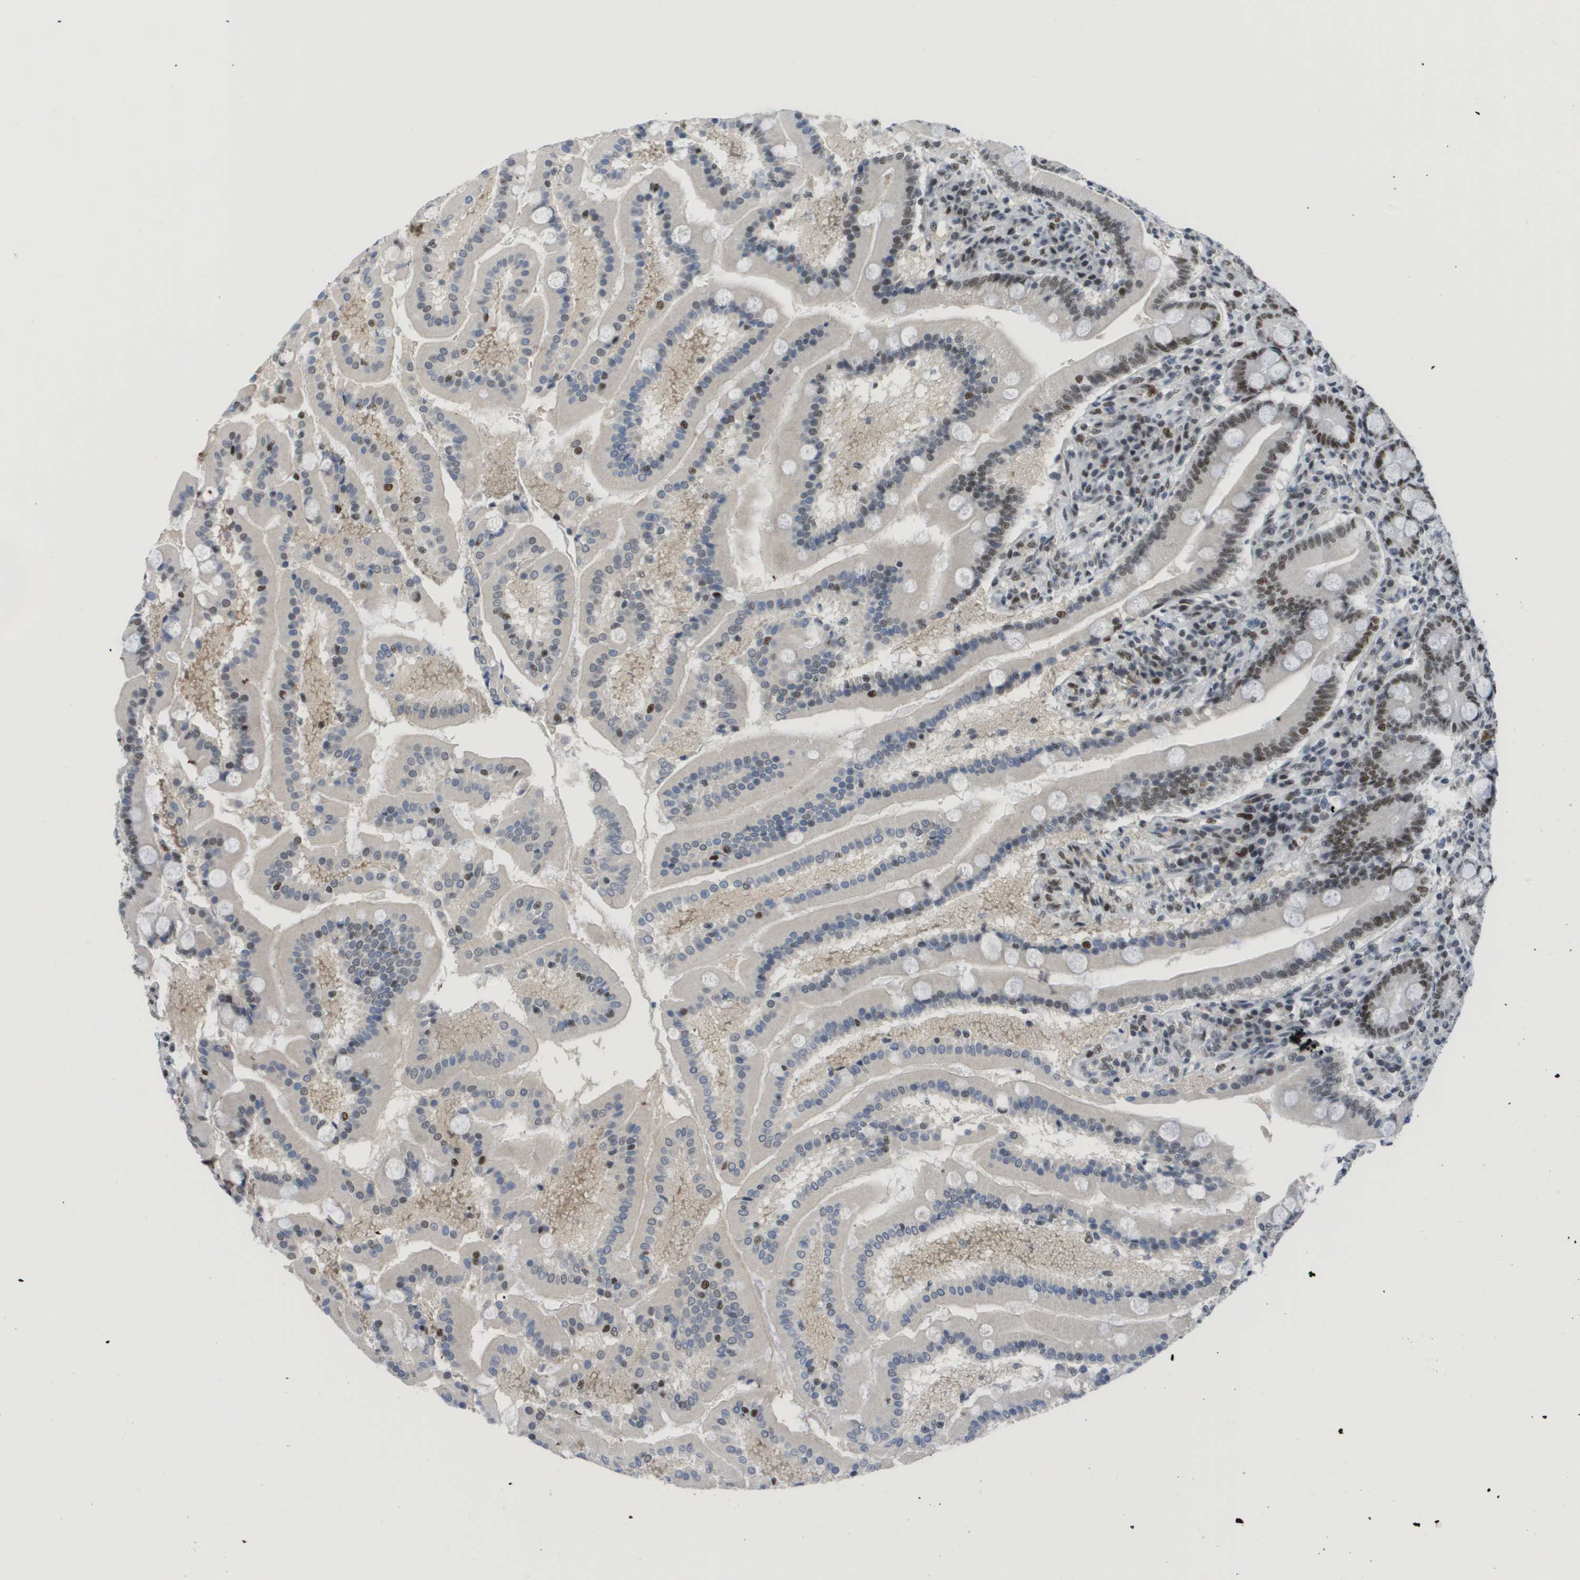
{"staining": {"intensity": "strong", "quantity": "25%-75%", "location": "nuclear"}, "tissue": "duodenum", "cell_type": "Glandular cells", "image_type": "normal", "snomed": [{"axis": "morphology", "description": "Normal tissue, NOS"}, {"axis": "topography", "description": "Duodenum"}], "caption": "Duodenum stained for a protein displays strong nuclear positivity in glandular cells. The protein of interest is stained brown, and the nuclei are stained in blue (DAB (3,3'-diaminobenzidine) IHC with brightfield microscopy, high magnification).", "gene": "SMARCAD1", "patient": {"sex": "male", "age": 50}}